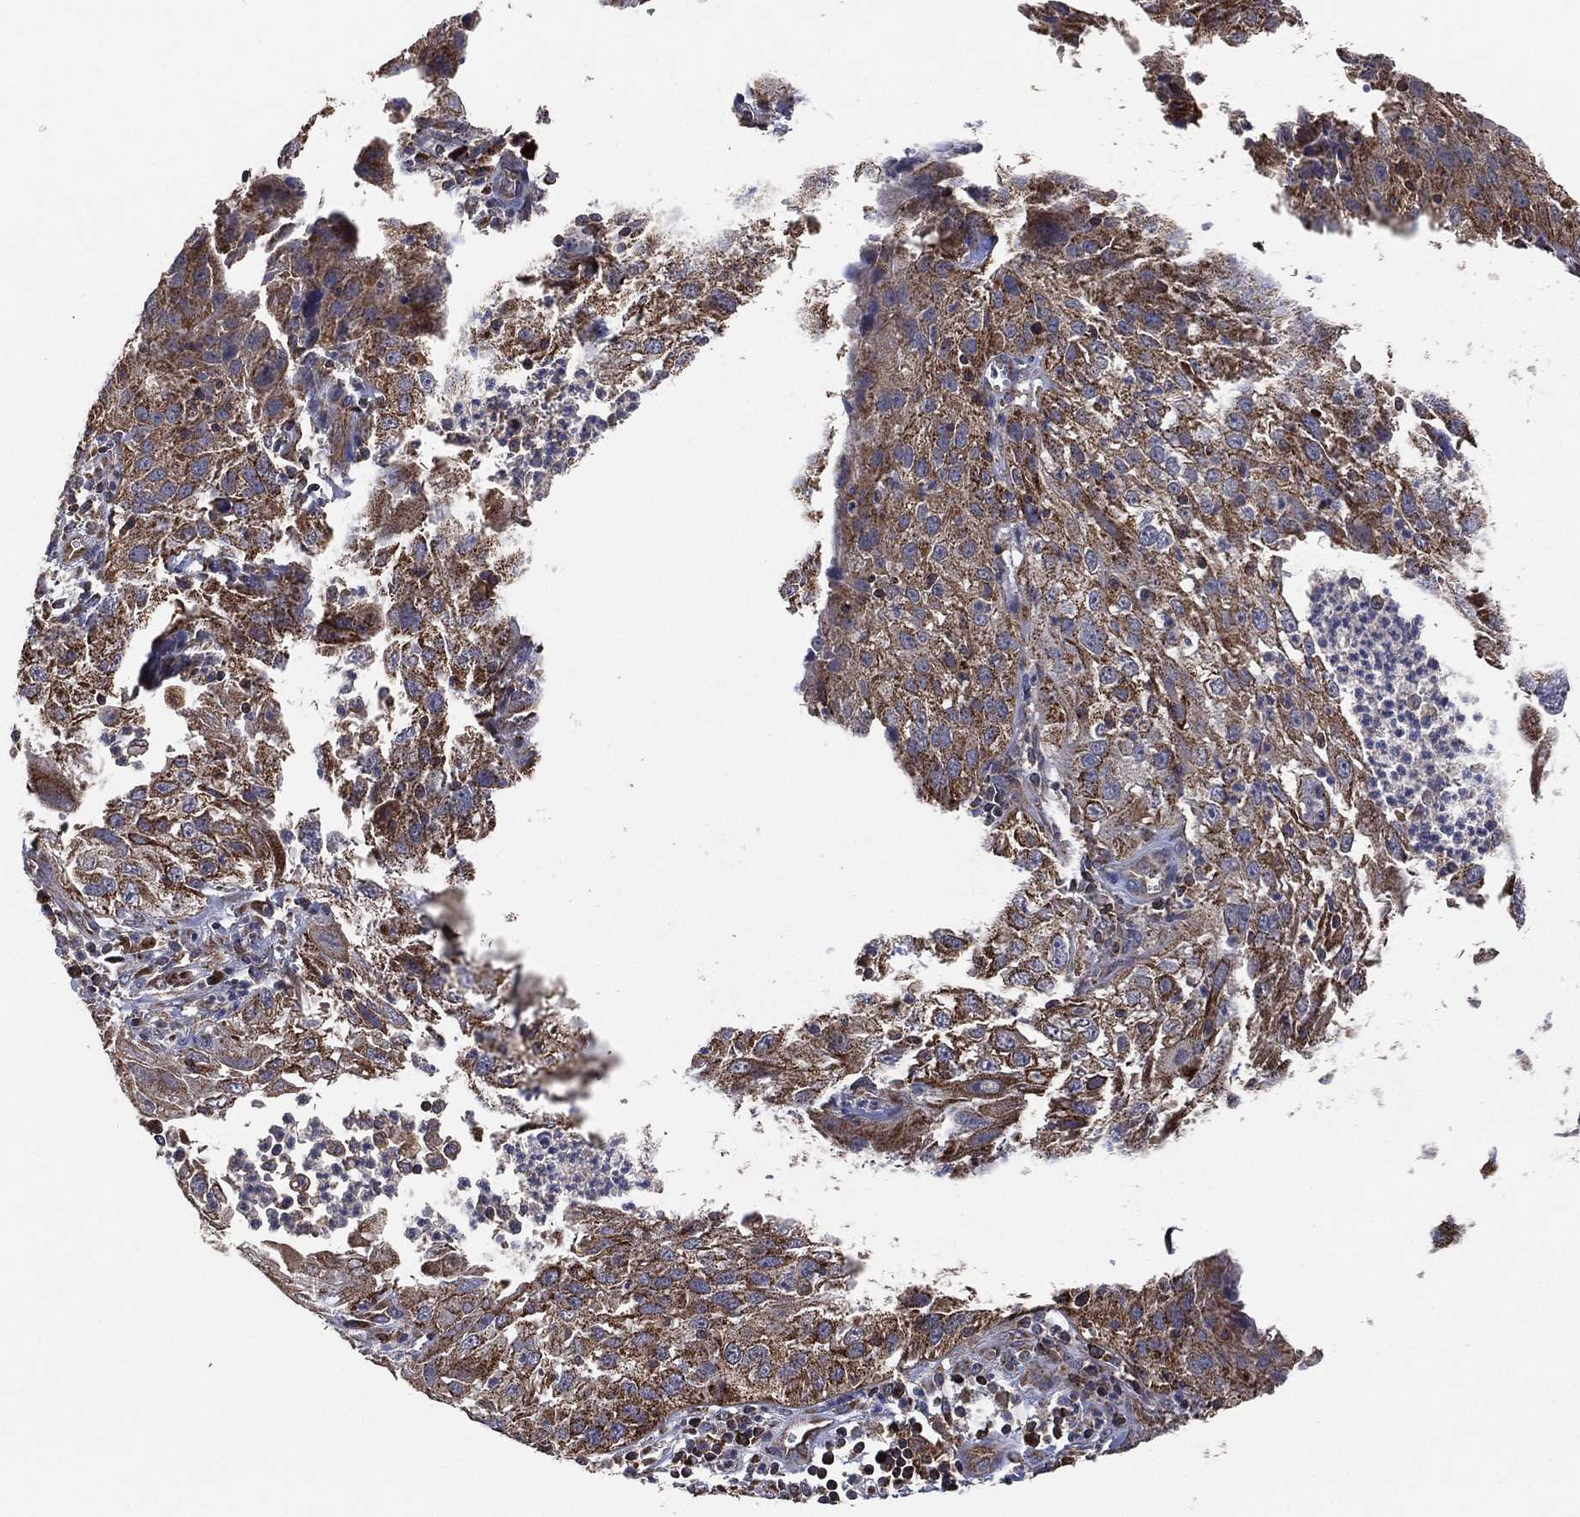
{"staining": {"intensity": "strong", "quantity": "<25%", "location": "cytoplasmic/membranous"}, "tissue": "cervical cancer", "cell_type": "Tumor cells", "image_type": "cancer", "snomed": [{"axis": "morphology", "description": "Squamous cell carcinoma, NOS"}, {"axis": "topography", "description": "Cervix"}], "caption": "Strong cytoplasmic/membranous expression for a protein is seen in approximately <25% of tumor cells of cervical cancer using IHC.", "gene": "LIMD1", "patient": {"sex": "female", "age": 32}}